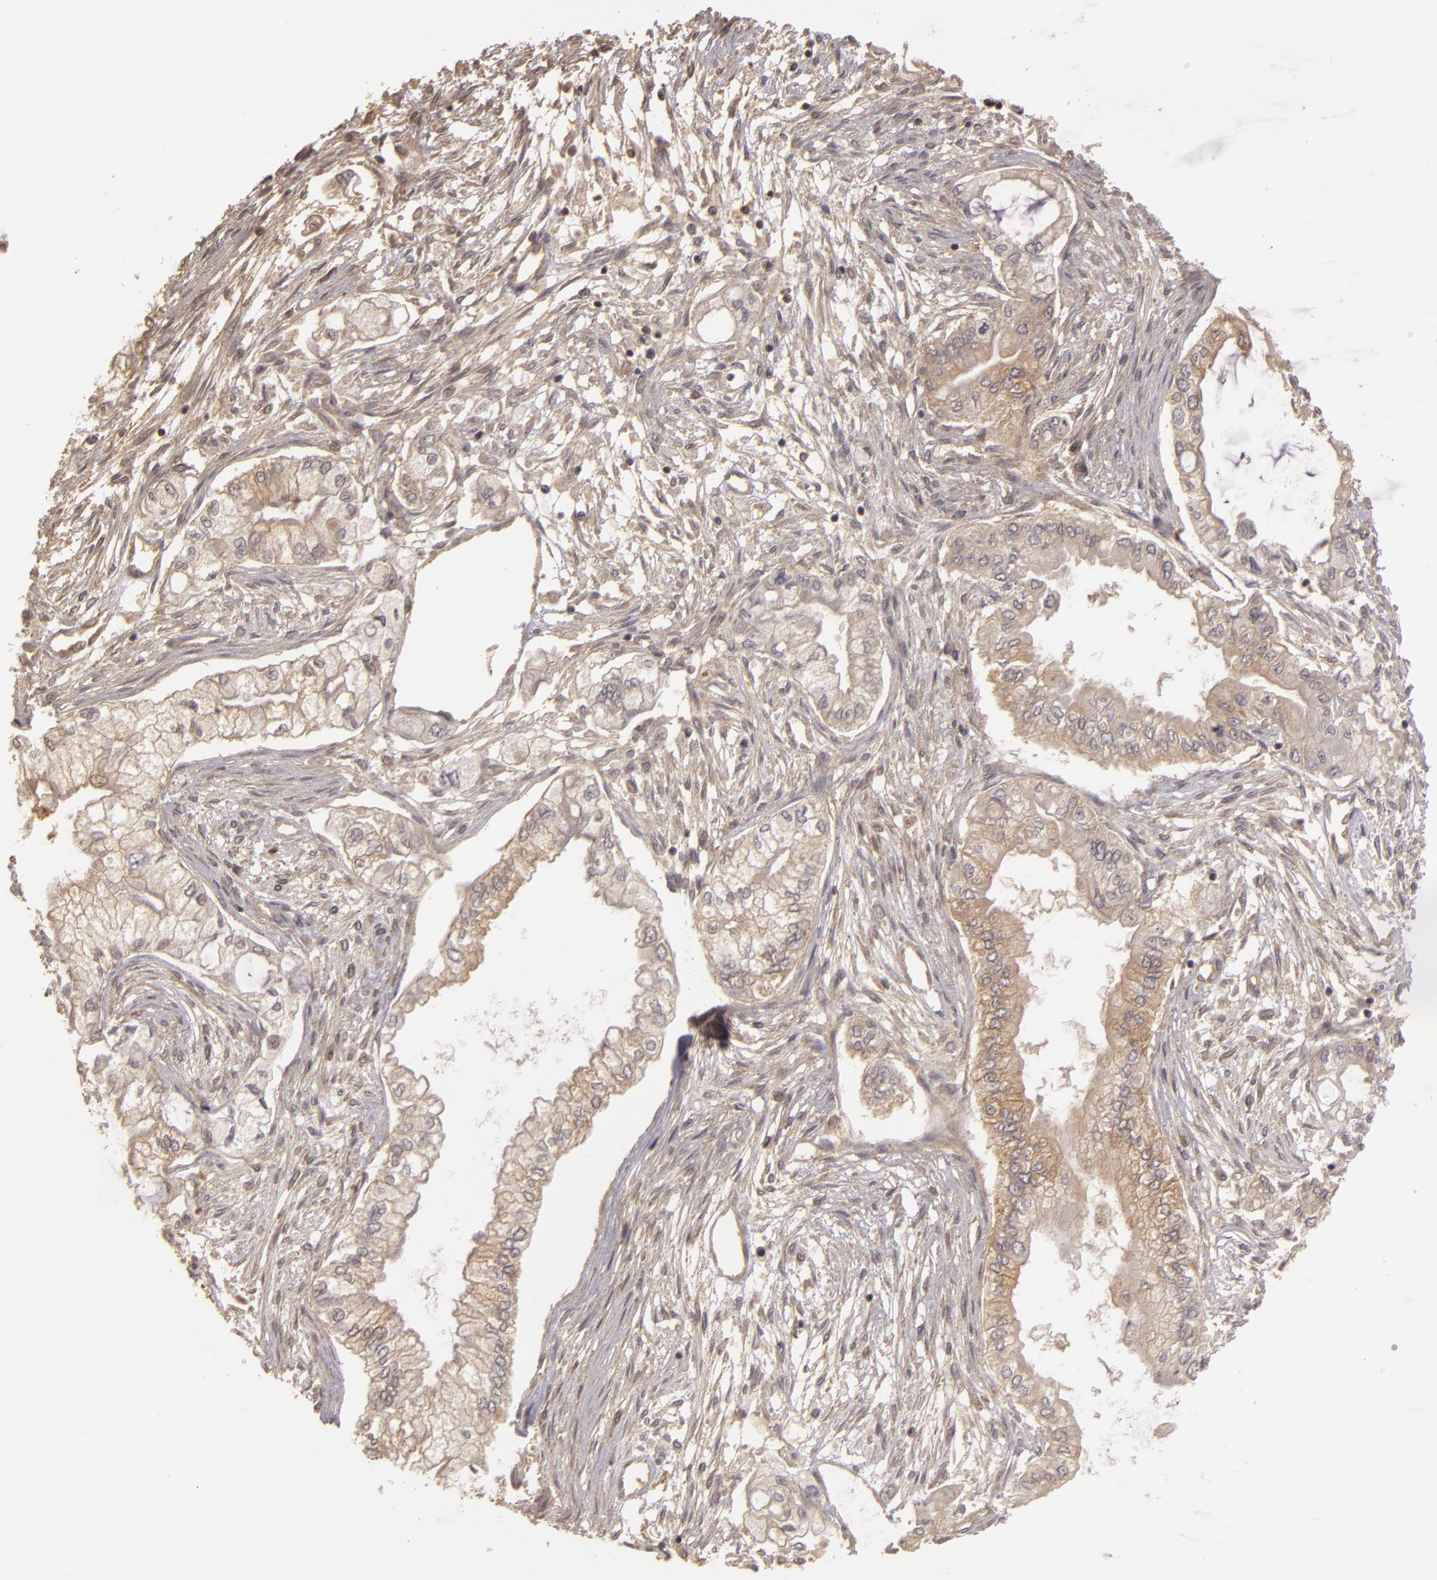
{"staining": {"intensity": "weak", "quantity": ">75%", "location": "cytoplasmic/membranous"}, "tissue": "pancreatic cancer", "cell_type": "Tumor cells", "image_type": "cancer", "snomed": [{"axis": "morphology", "description": "Adenocarcinoma, NOS"}, {"axis": "topography", "description": "Pancreas"}], "caption": "Weak cytoplasmic/membranous protein positivity is seen in approximately >75% of tumor cells in pancreatic adenocarcinoma.", "gene": "HRAS", "patient": {"sex": "male", "age": 79}}